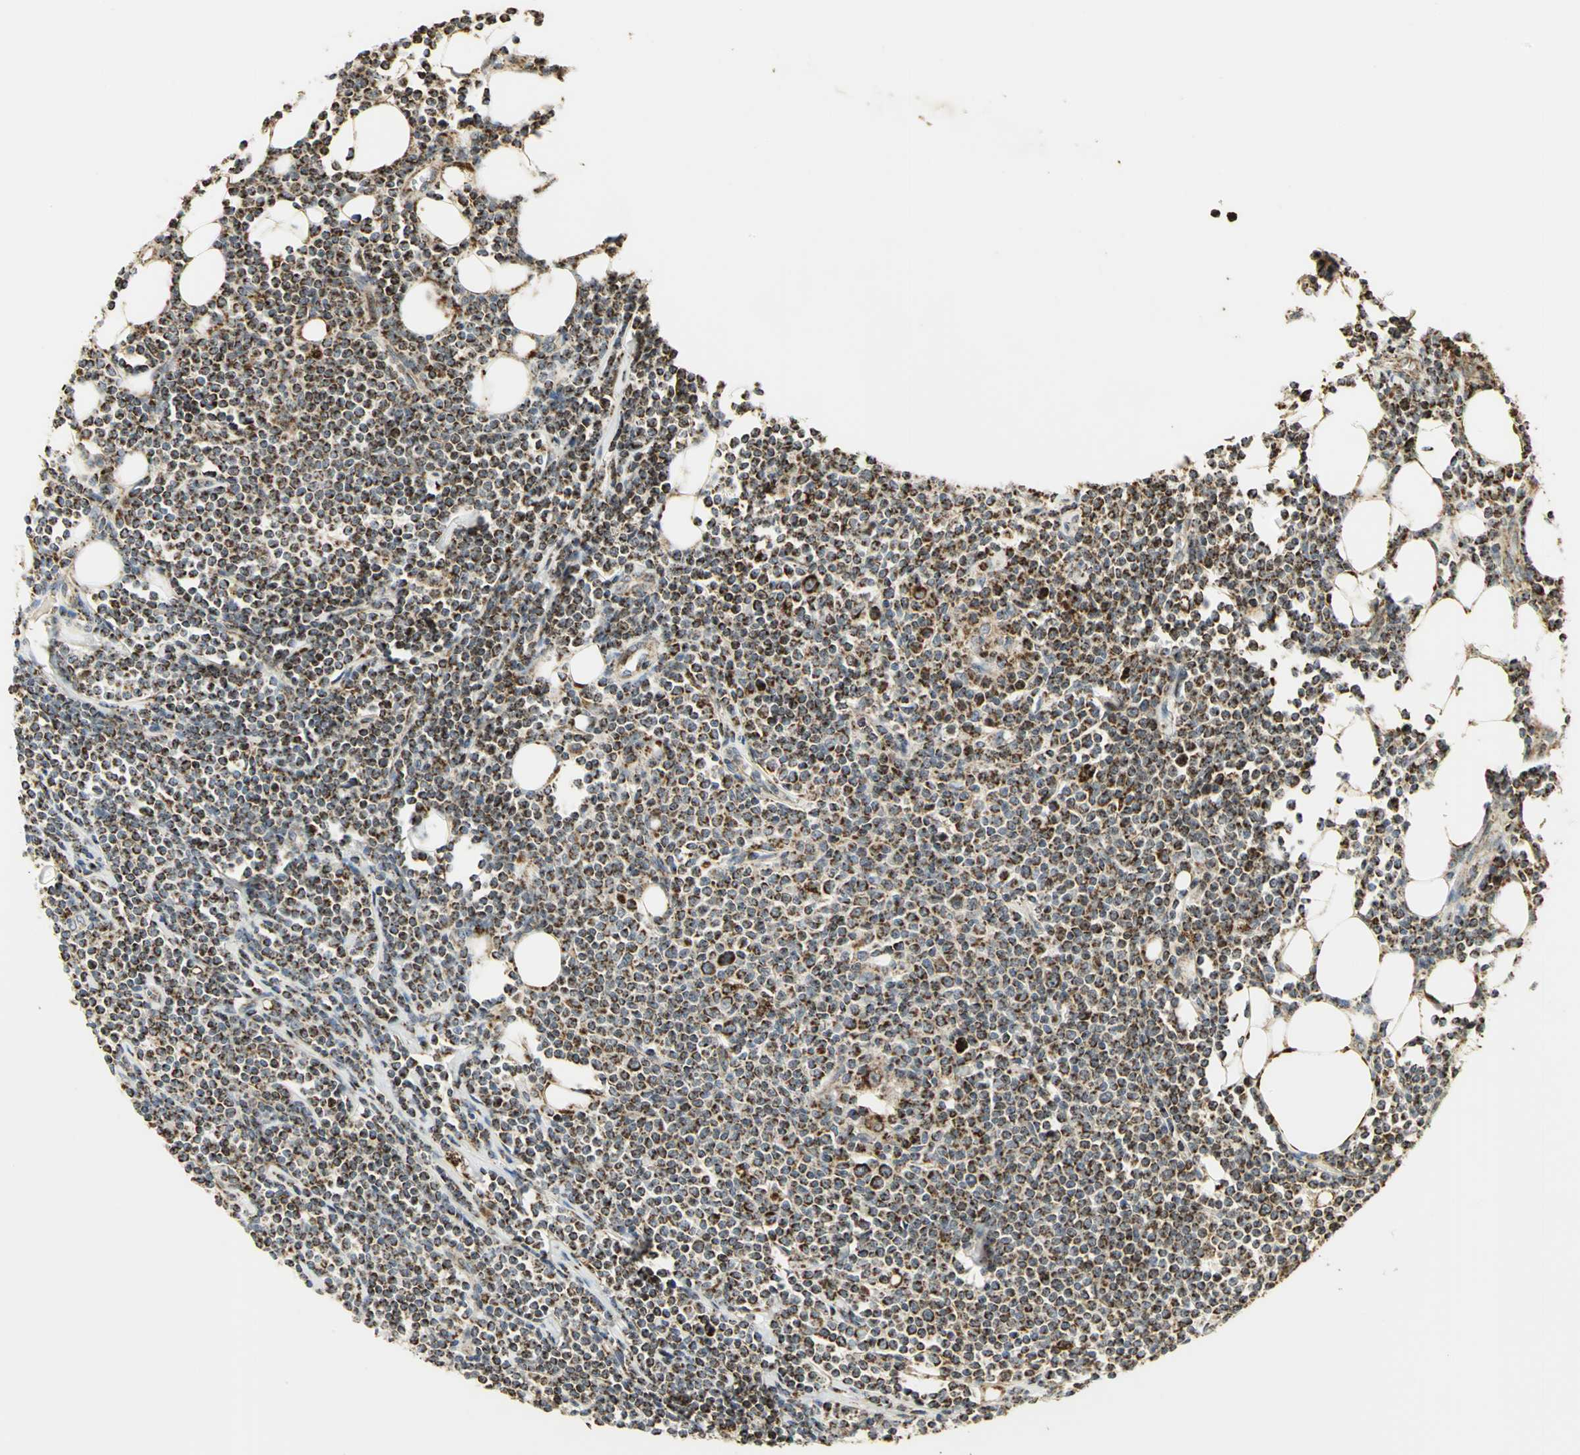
{"staining": {"intensity": "strong", "quantity": ">75%", "location": "cytoplasmic/membranous"}, "tissue": "lymphoma", "cell_type": "Tumor cells", "image_type": "cancer", "snomed": [{"axis": "morphology", "description": "Malignant lymphoma, non-Hodgkin's type, Low grade"}, {"axis": "topography", "description": "Soft tissue"}], "caption": "Brown immunohistochemical staining in lymphoma exhibits strong cytoplasmic/membranous positivity in about >75% of tumor cells. The protein is shown in brown color, while the nuclei are stained blue.", "gene": "VDAC1", "patient": {"sex": "male", "age": 92}}